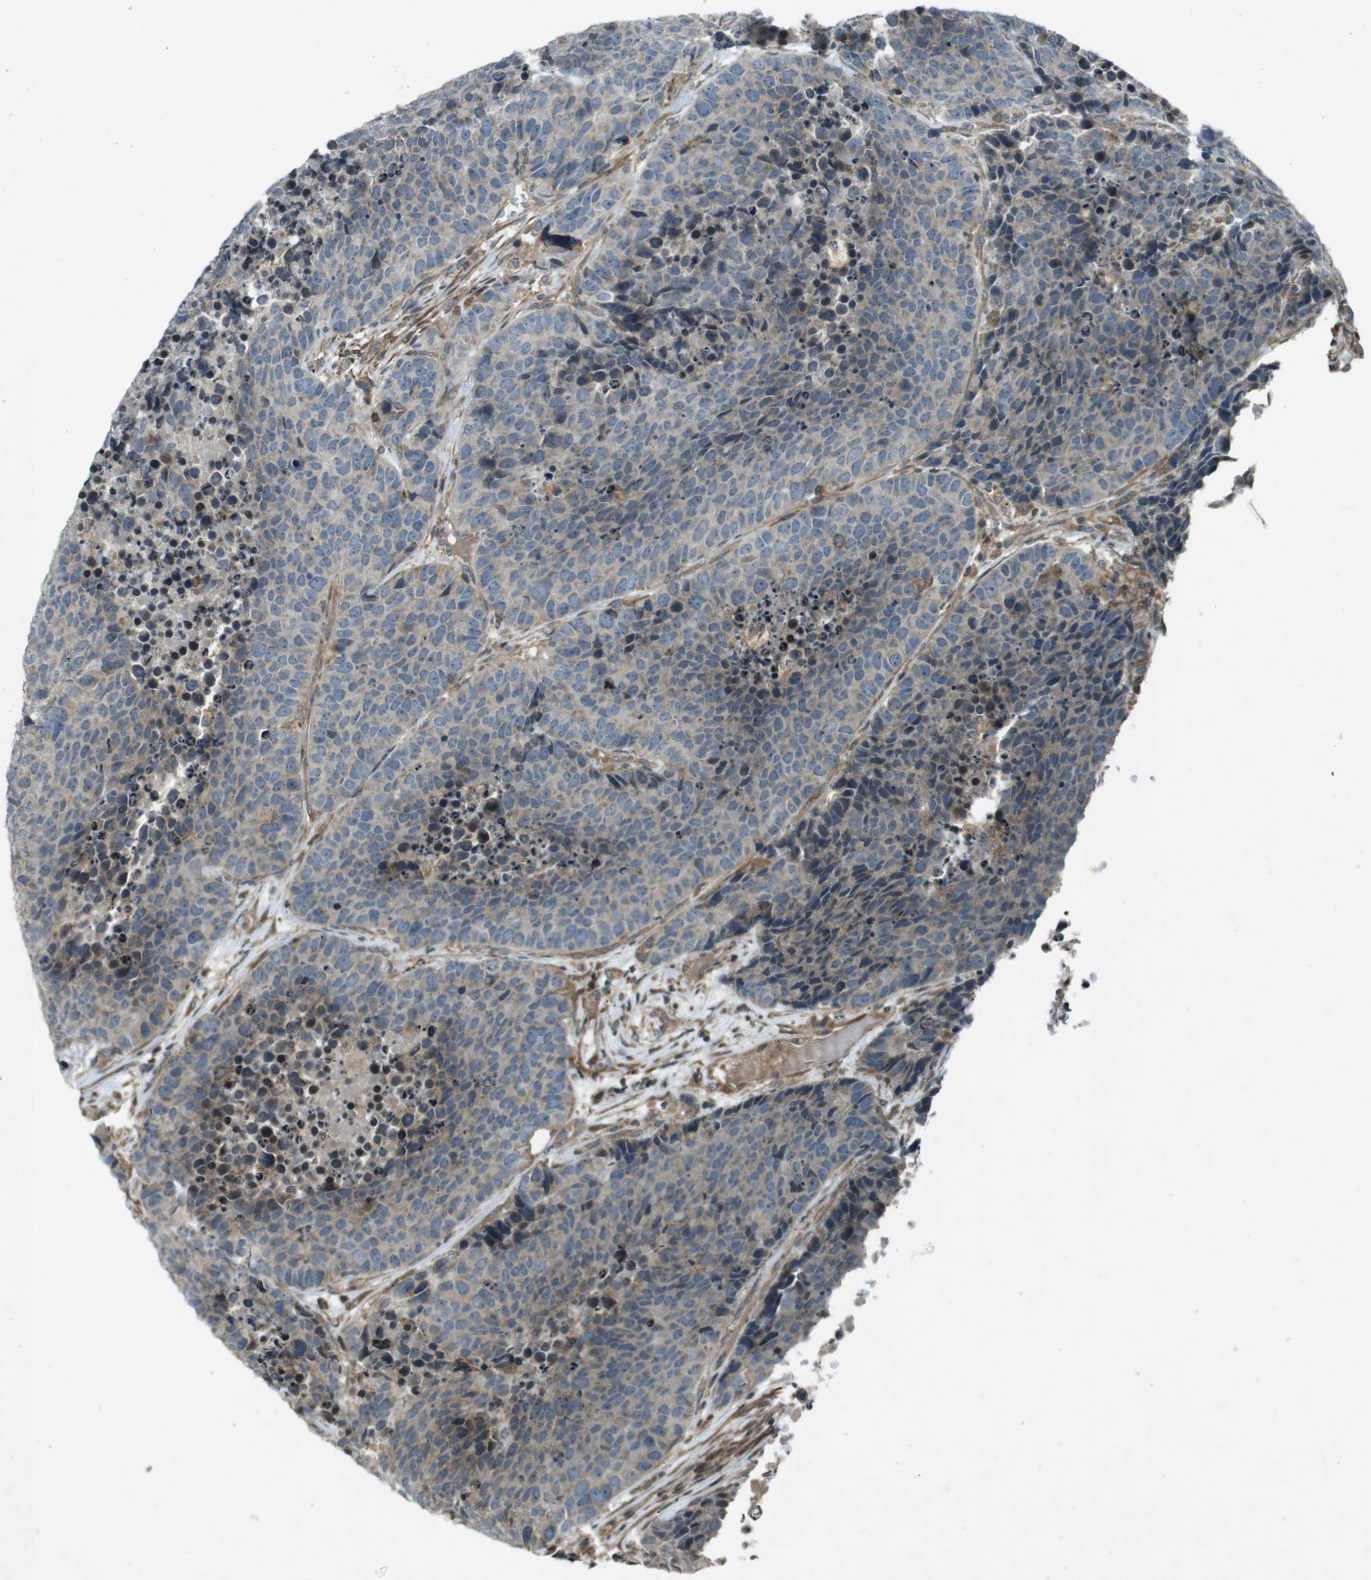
{"staining": {"intensity": "negative", "quantity": "none", "location": "none"}, "tissue": "carcinoid", "cell_type": "Tumor cells", "image_type": "cancer", "snomed": [{"axis": "morphology", "description": "Carcinoid, malignant, NOS"}, {"axis": "topography", "description": "Lung"}], "caption": "DAB (3,3'-diaminobenzidine) immunohistochemical staining of carcinoid (malignant) shows no significant staining in tumor cells. Brightfield microscopy of IHC stained with DAB (3,3'-diaminobenzidine) (brown) and hematoxylin (blue), captured at high magnification.", "gene": "ZYX", "patient": {"sex": "male", "age": 60}}